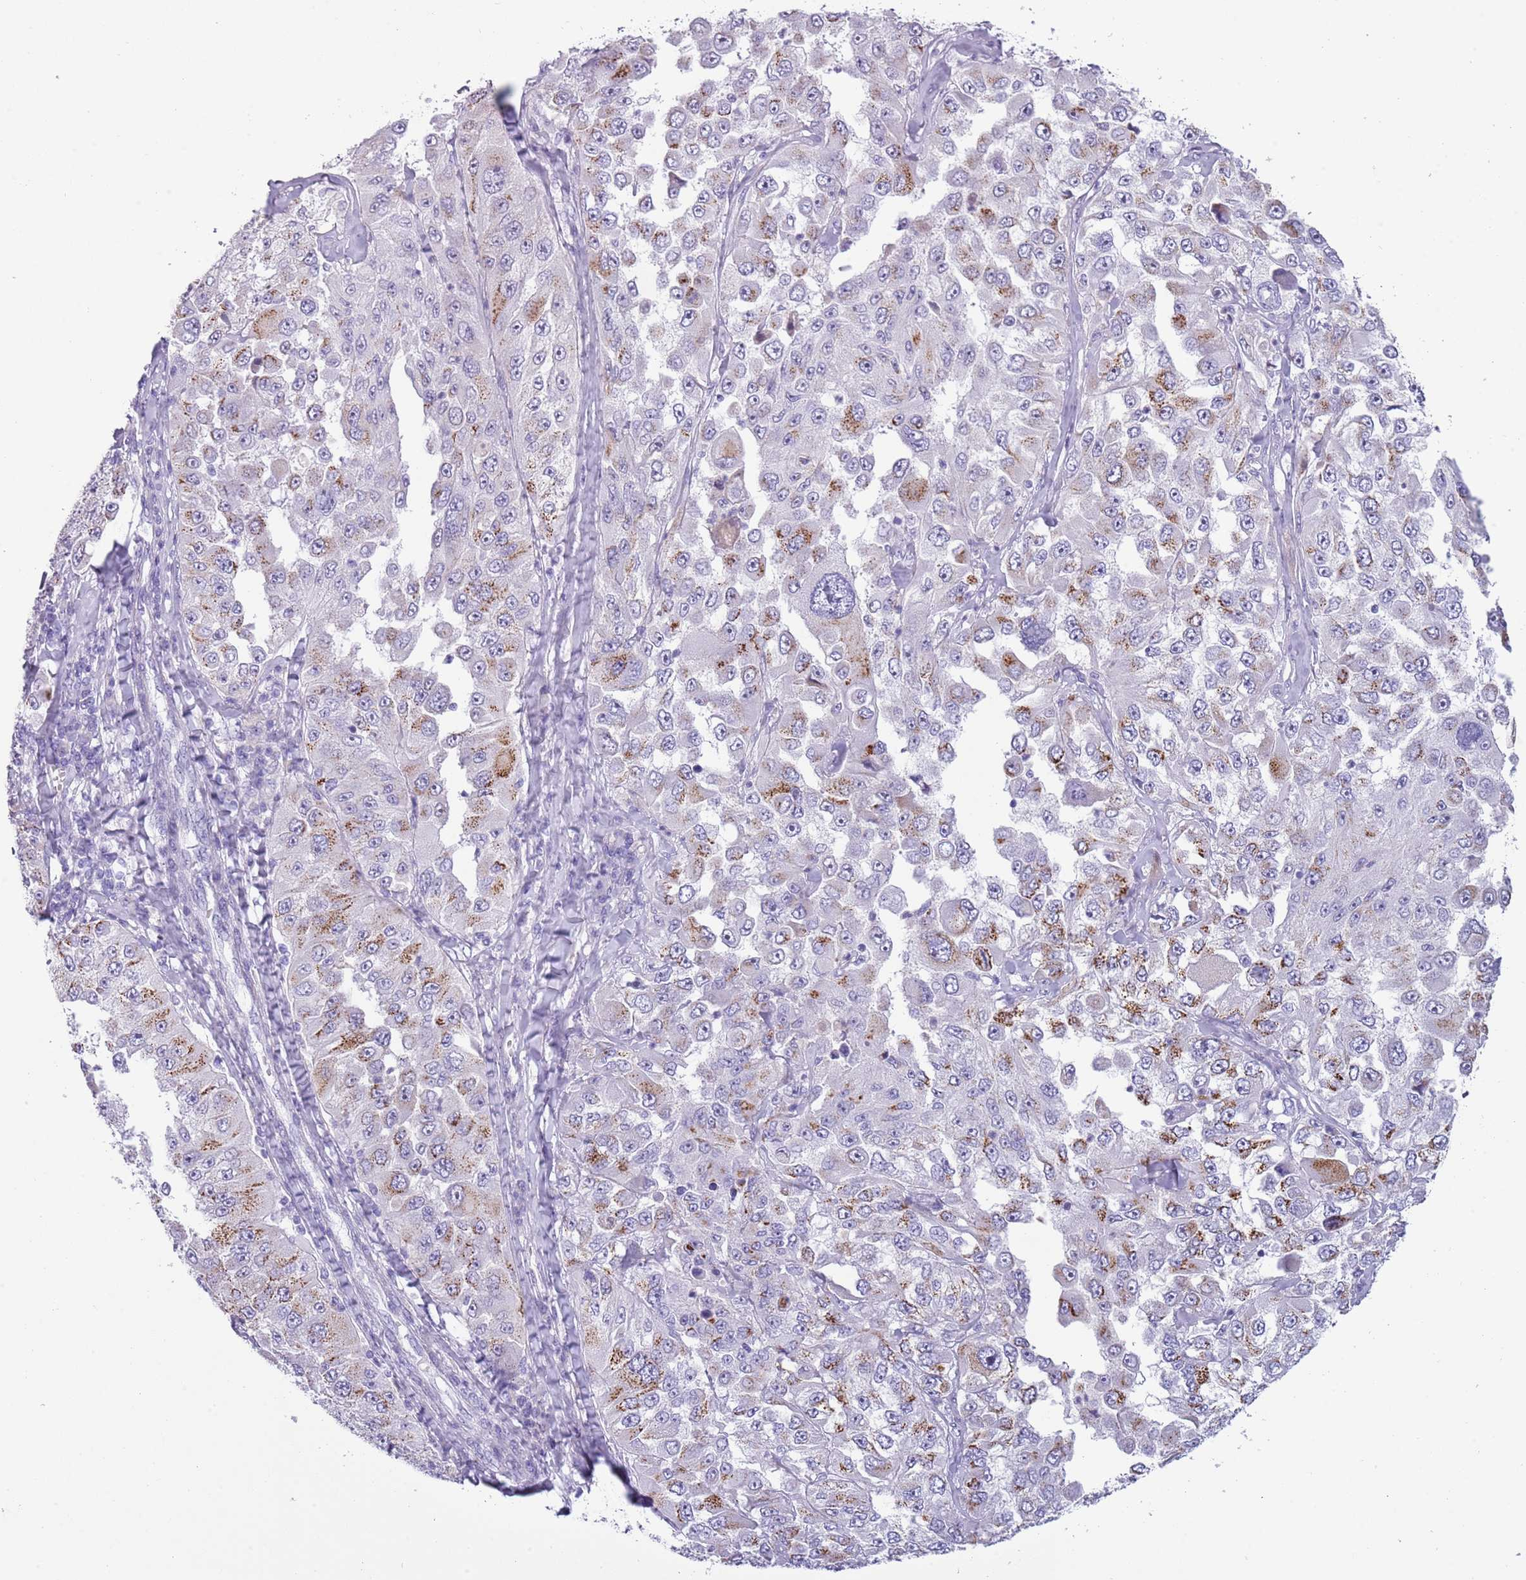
{"staining": {"intensity": "strong", "quantity": "<25%", "location": "cytoplasmic/membranous"}, "tissue": "melanoma", "cell_type": "Tumor cells", "image_type": "cancer", "snomed": [{"axis": "morphology", "description": "Malignant melanoma, Metastatic site"}, {"axis": "topography", "description": "Lymph node"}], "caption": "Protein expression analysis of human malignant melanoma (metastatic site) reveals strong cytoplasmic/membranous staining in about <25% of tumor cells. (DAB IHC with brightfield microscopy, high magnification).", "gene": "NBPF6", "patient": {"sex": "male", "age": 62}}